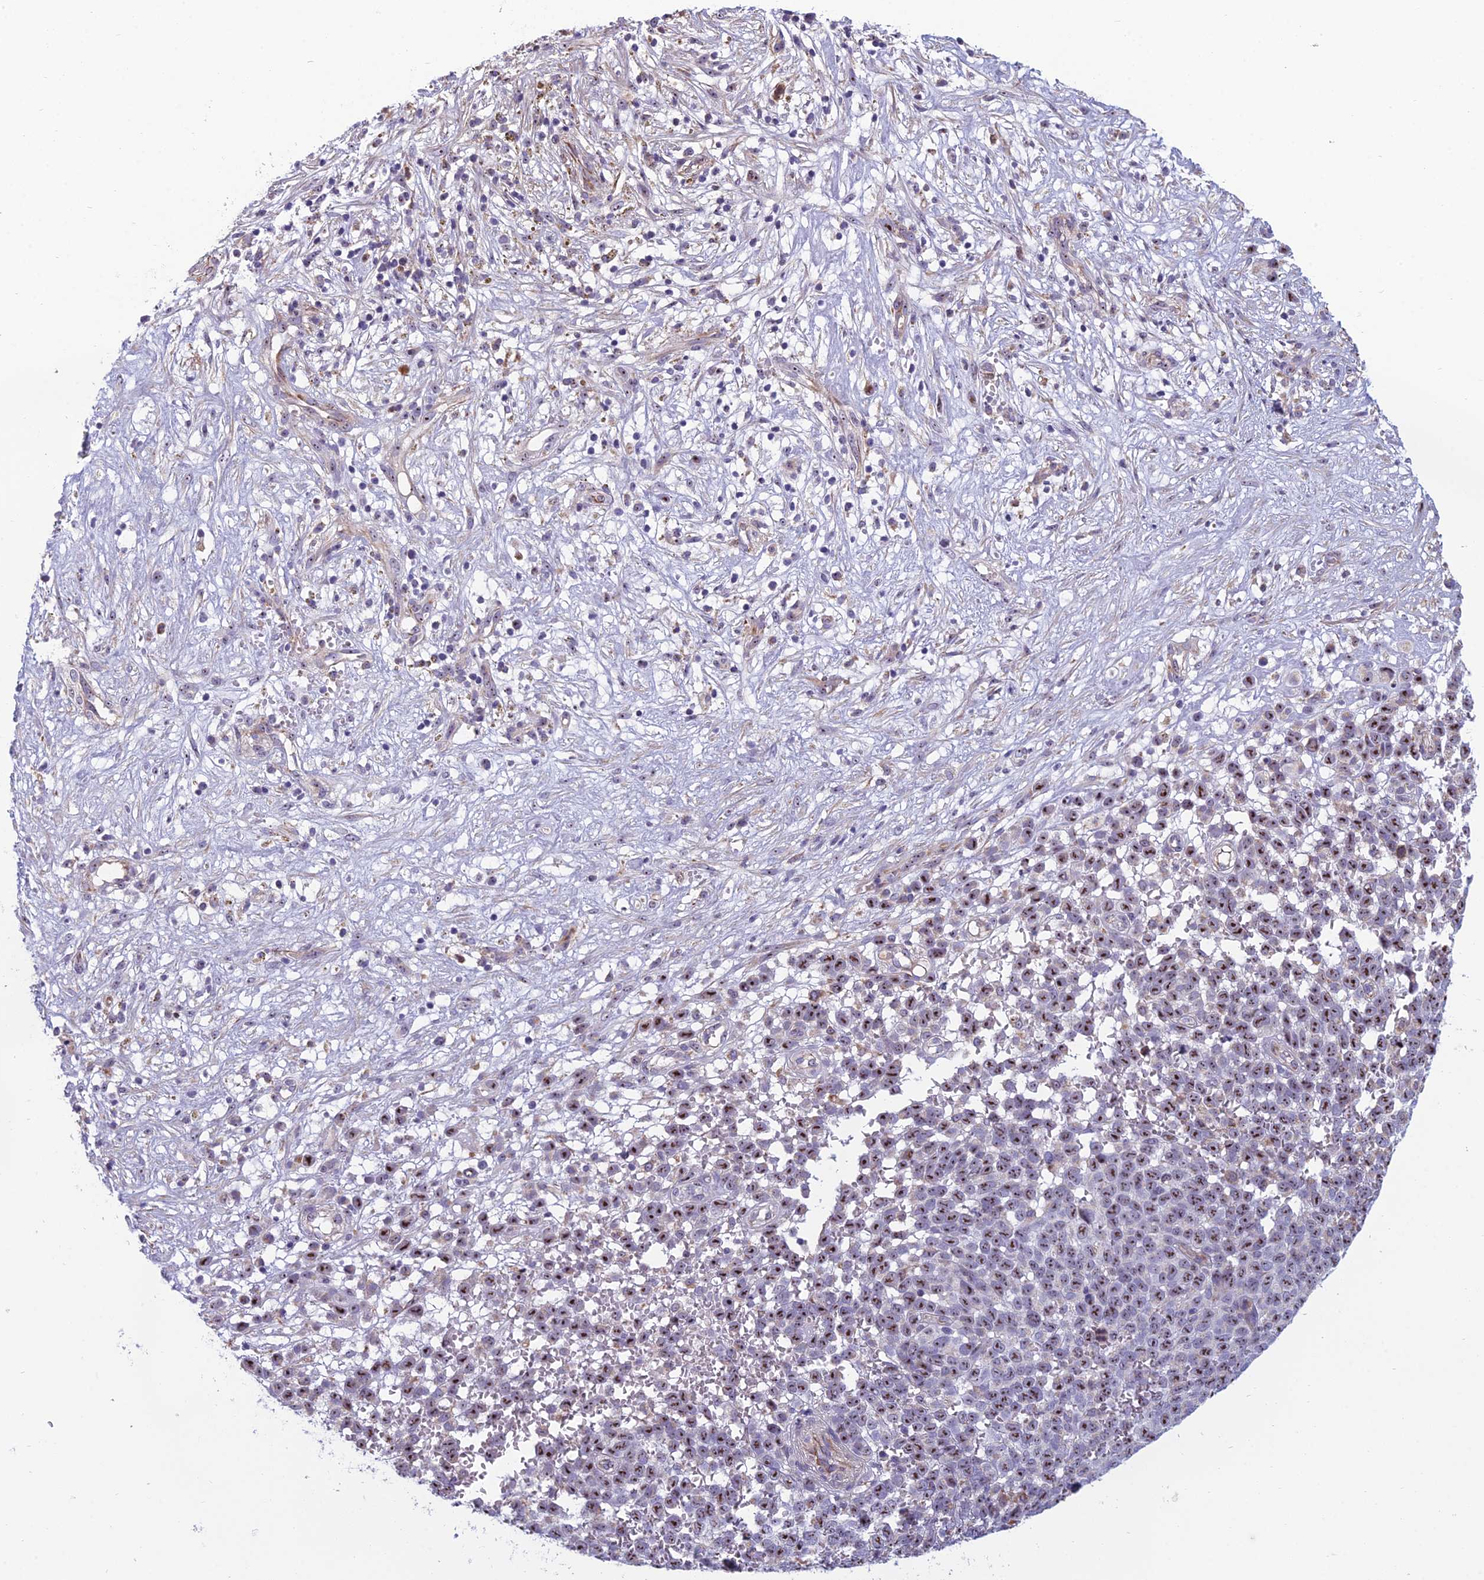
{"staining": {"intensity": "moderate", "quantity": ">75%", "location": "nuclear"}, "tissue": "melanoma", "cell_type": "Tumor cells", "image_type": "cancer", "snomed": [{"axis": "morphology", "description": "Malignant melanoma, NOS"}, {"axis": "topography", "description": "Nose, NOS"}], "caption": "The image exhibits a brown stain indicating the presence of a protein in the nuclear of tumor cells in malignant melanoma.", "gene": "NOC2L", "patient": {"sex": "female", "age": 48}}